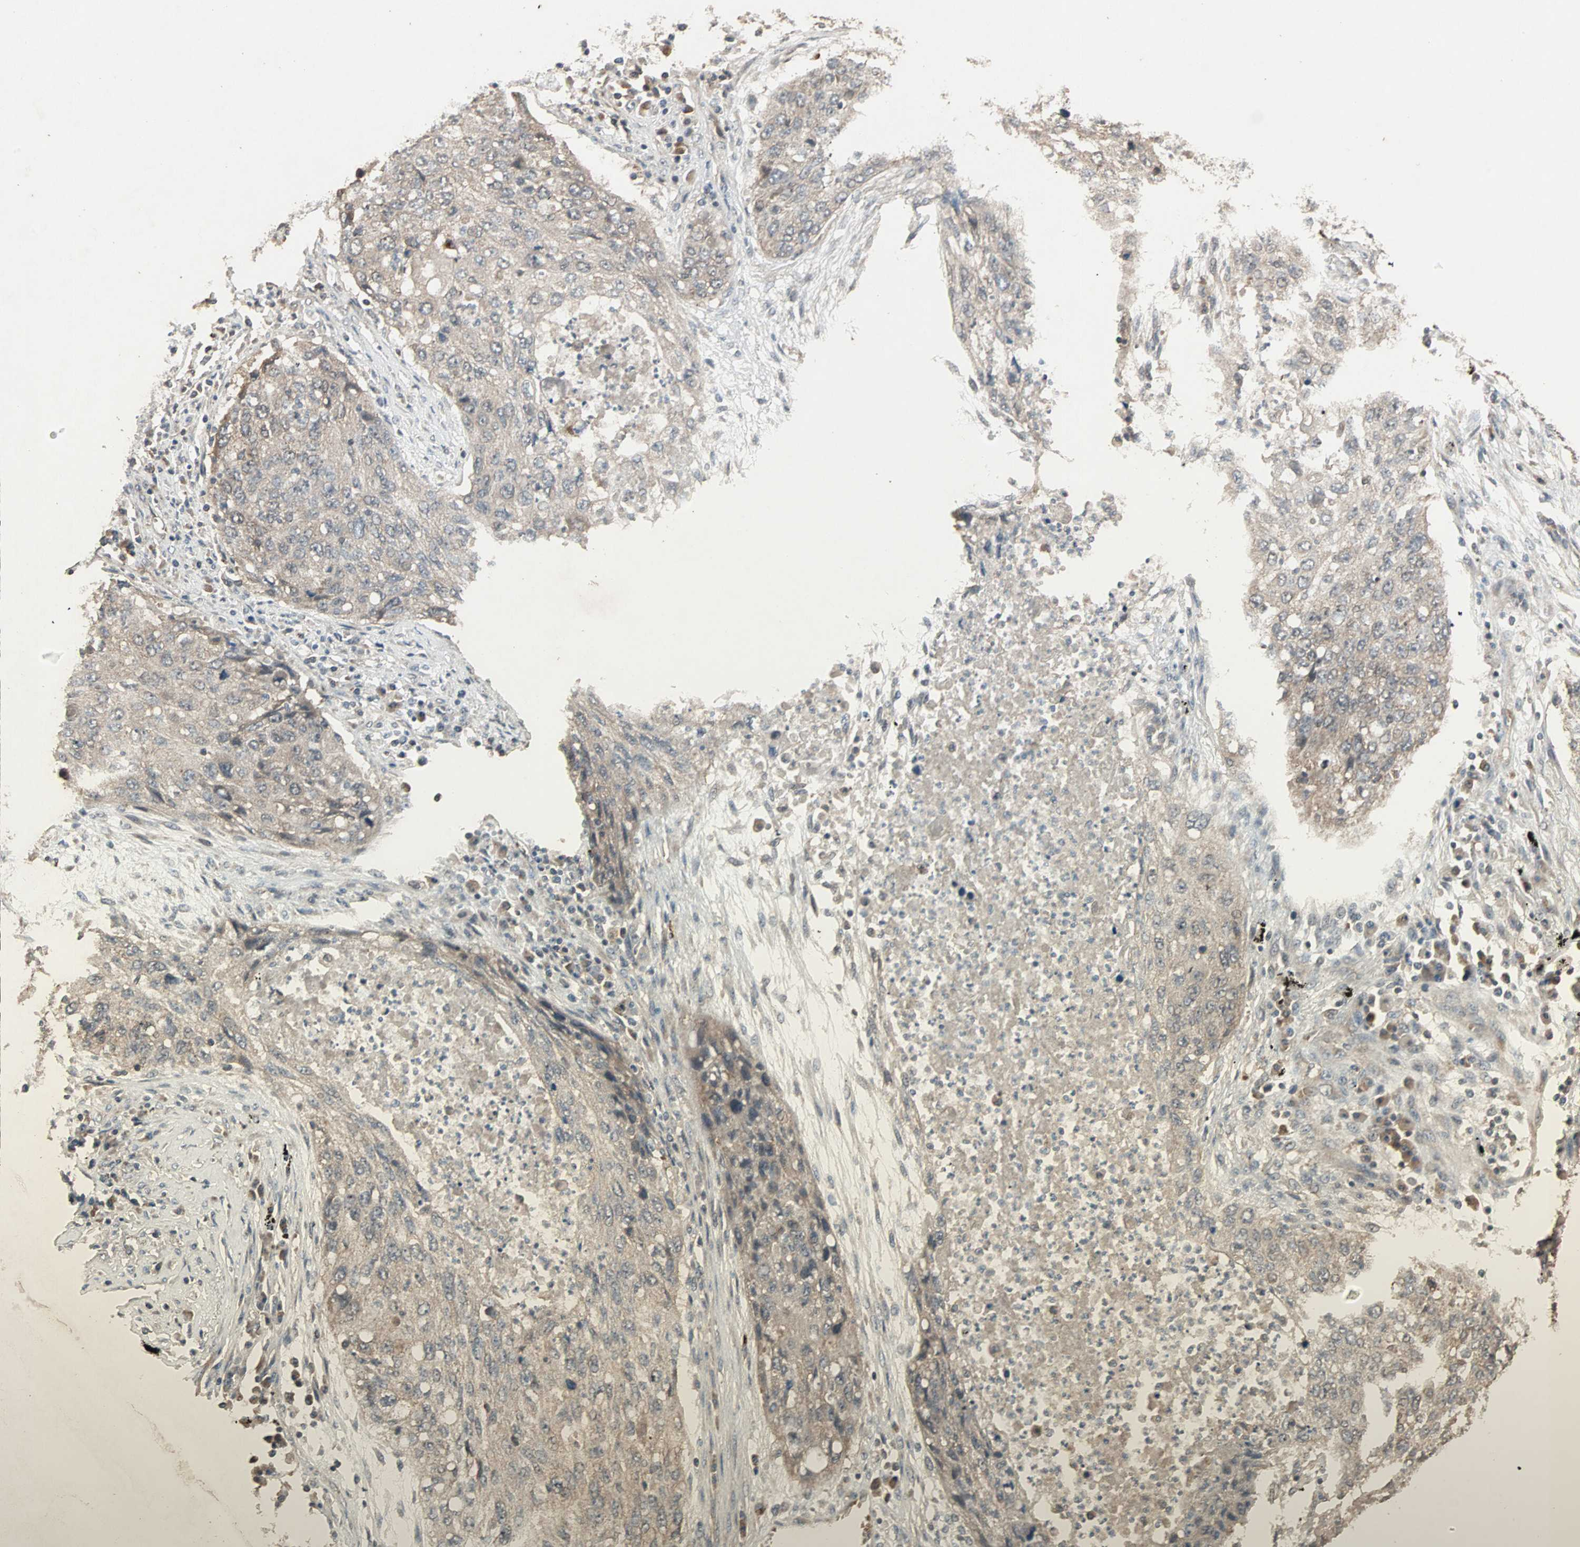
{"staining": {"intensity": "weak", "quantity": ">75%", "location": "cytoplasmic/membranous"}, "tissue": "lung cancer", "cell_type": "Tumor cells", "image_type": "cancer", "snomed": [{"axis": "morphology", "description": "Squamous cell carcinoma, NOS"}, {"axis": "topography", "description": "Lung"}], "caption": "Immunohistochemistry (IHC) micrograph of lung cancer (squamous cell carcinoma) stained for a protein (brown), which displays low levels of weak cytoplasmic/membranous expression in approximately >75% of tumor cells.", "gene": "UBAC1", "patient": {"sex": "female", "age": 63}}